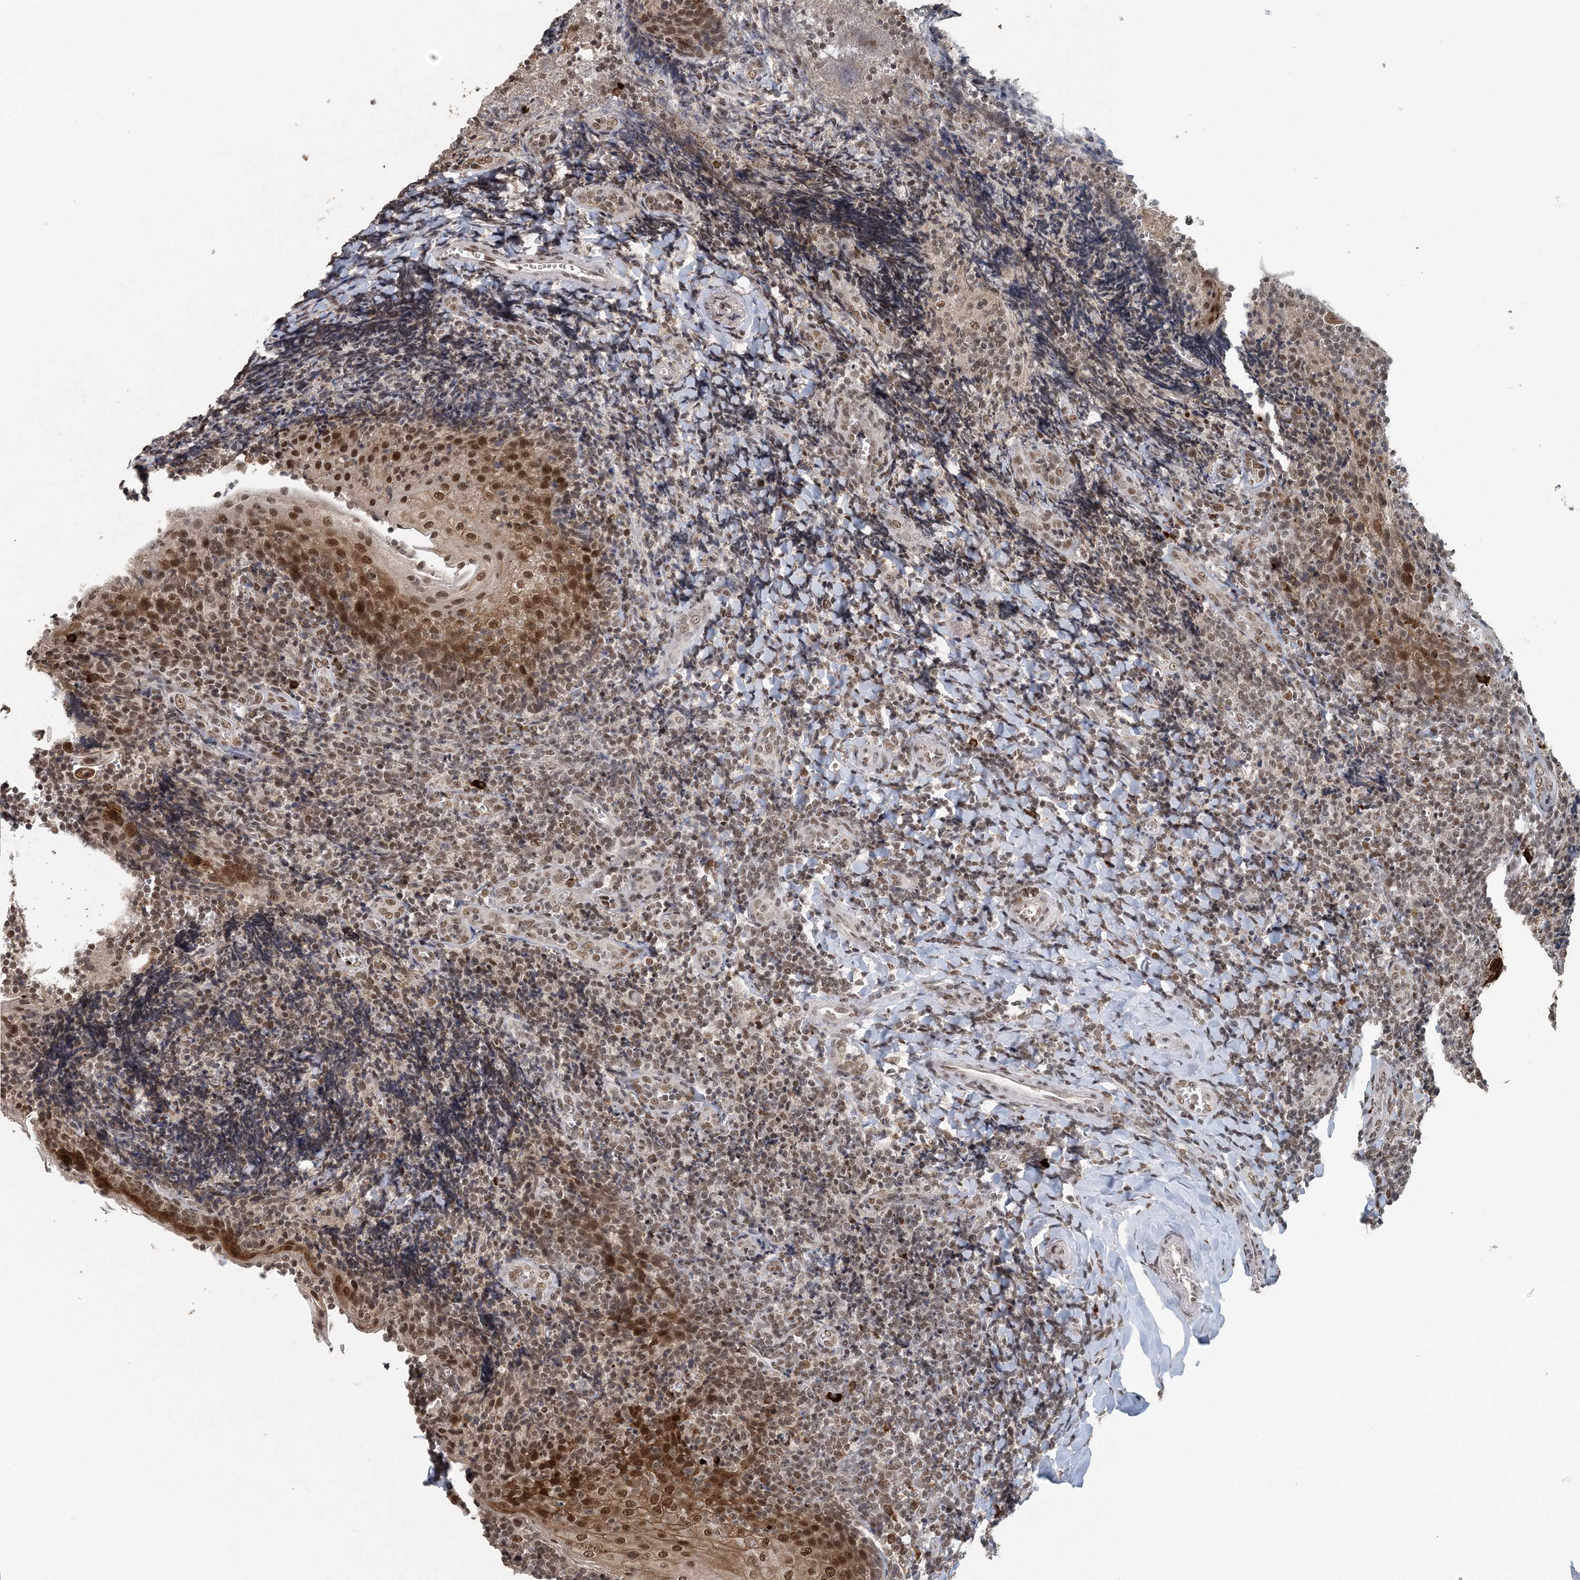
{"staining": {"intensity": "moderate", "quantity": ">75%", "location": "nuclear"}, "tissue": "tonsil", "cell_type": "Germinal center cells", "image_type": "normal", "snomed": [{"axis": "morphology", "description": "Normal tissue, NOS"}, {"axis": "topography", "description": "Tonsil"}], "caption": "Brown immunohistochemical staining in benign human tonsil reveals moderate nuclear staining in about >75% of germinal center cells.", "gene": "MBD2", "patient": {"sex": "male", "age": 27}}